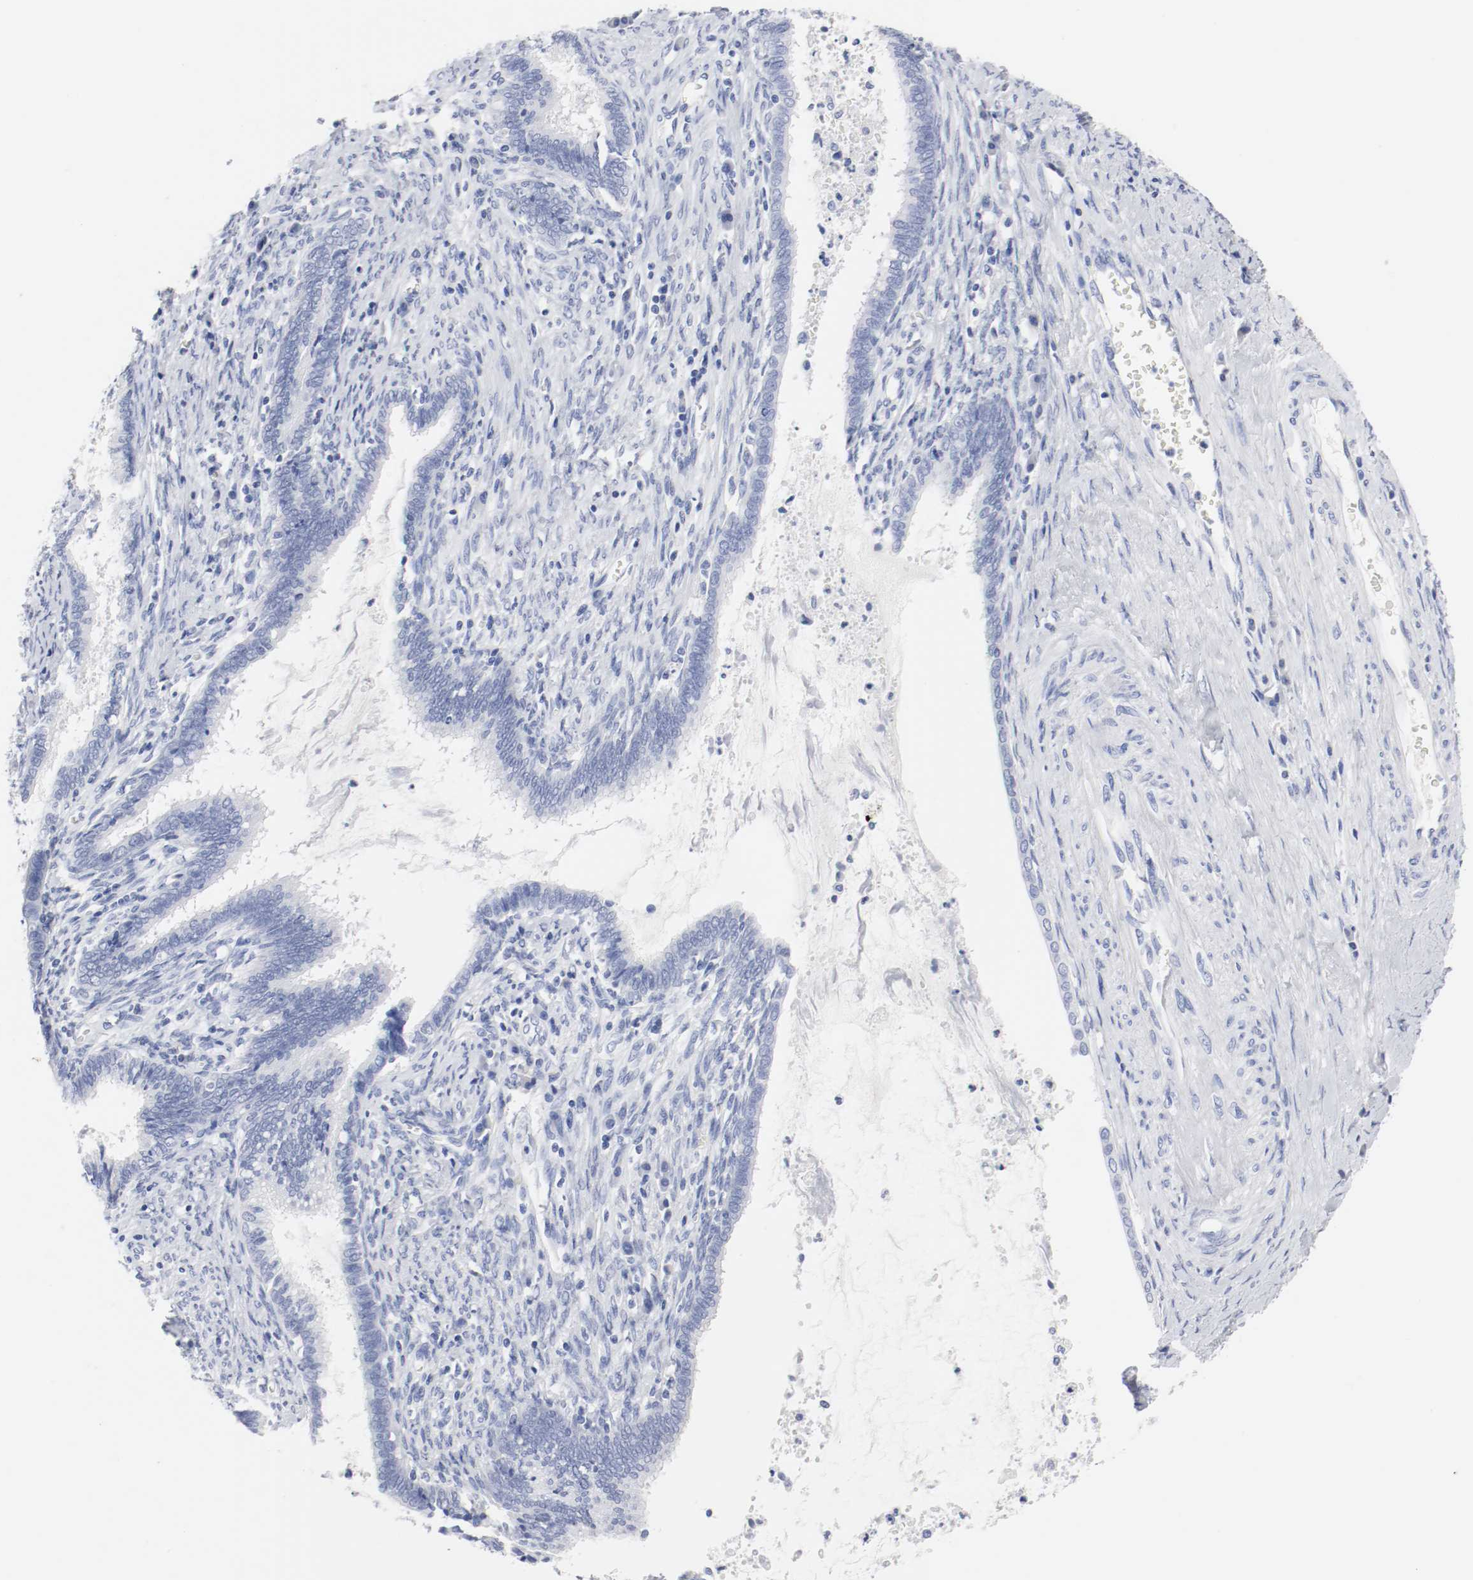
{"staining": {"intensity": "negative", "quantity": "none", "location": "none"}, "tissue": "cervical cancer", "cell_type": "Tumor cells", "image_type": "cancer", "snomed": [{"axis": "morphology", "description": "Adenocarcinoma, NOS"}, {"axis": "topography", "description": "Cervix"}], "caption": "Image shows no significant protein staining in tumor cells of cervical cancer.", "gene": "GAD1", "patient": {"sex": "female", "age": 44}}